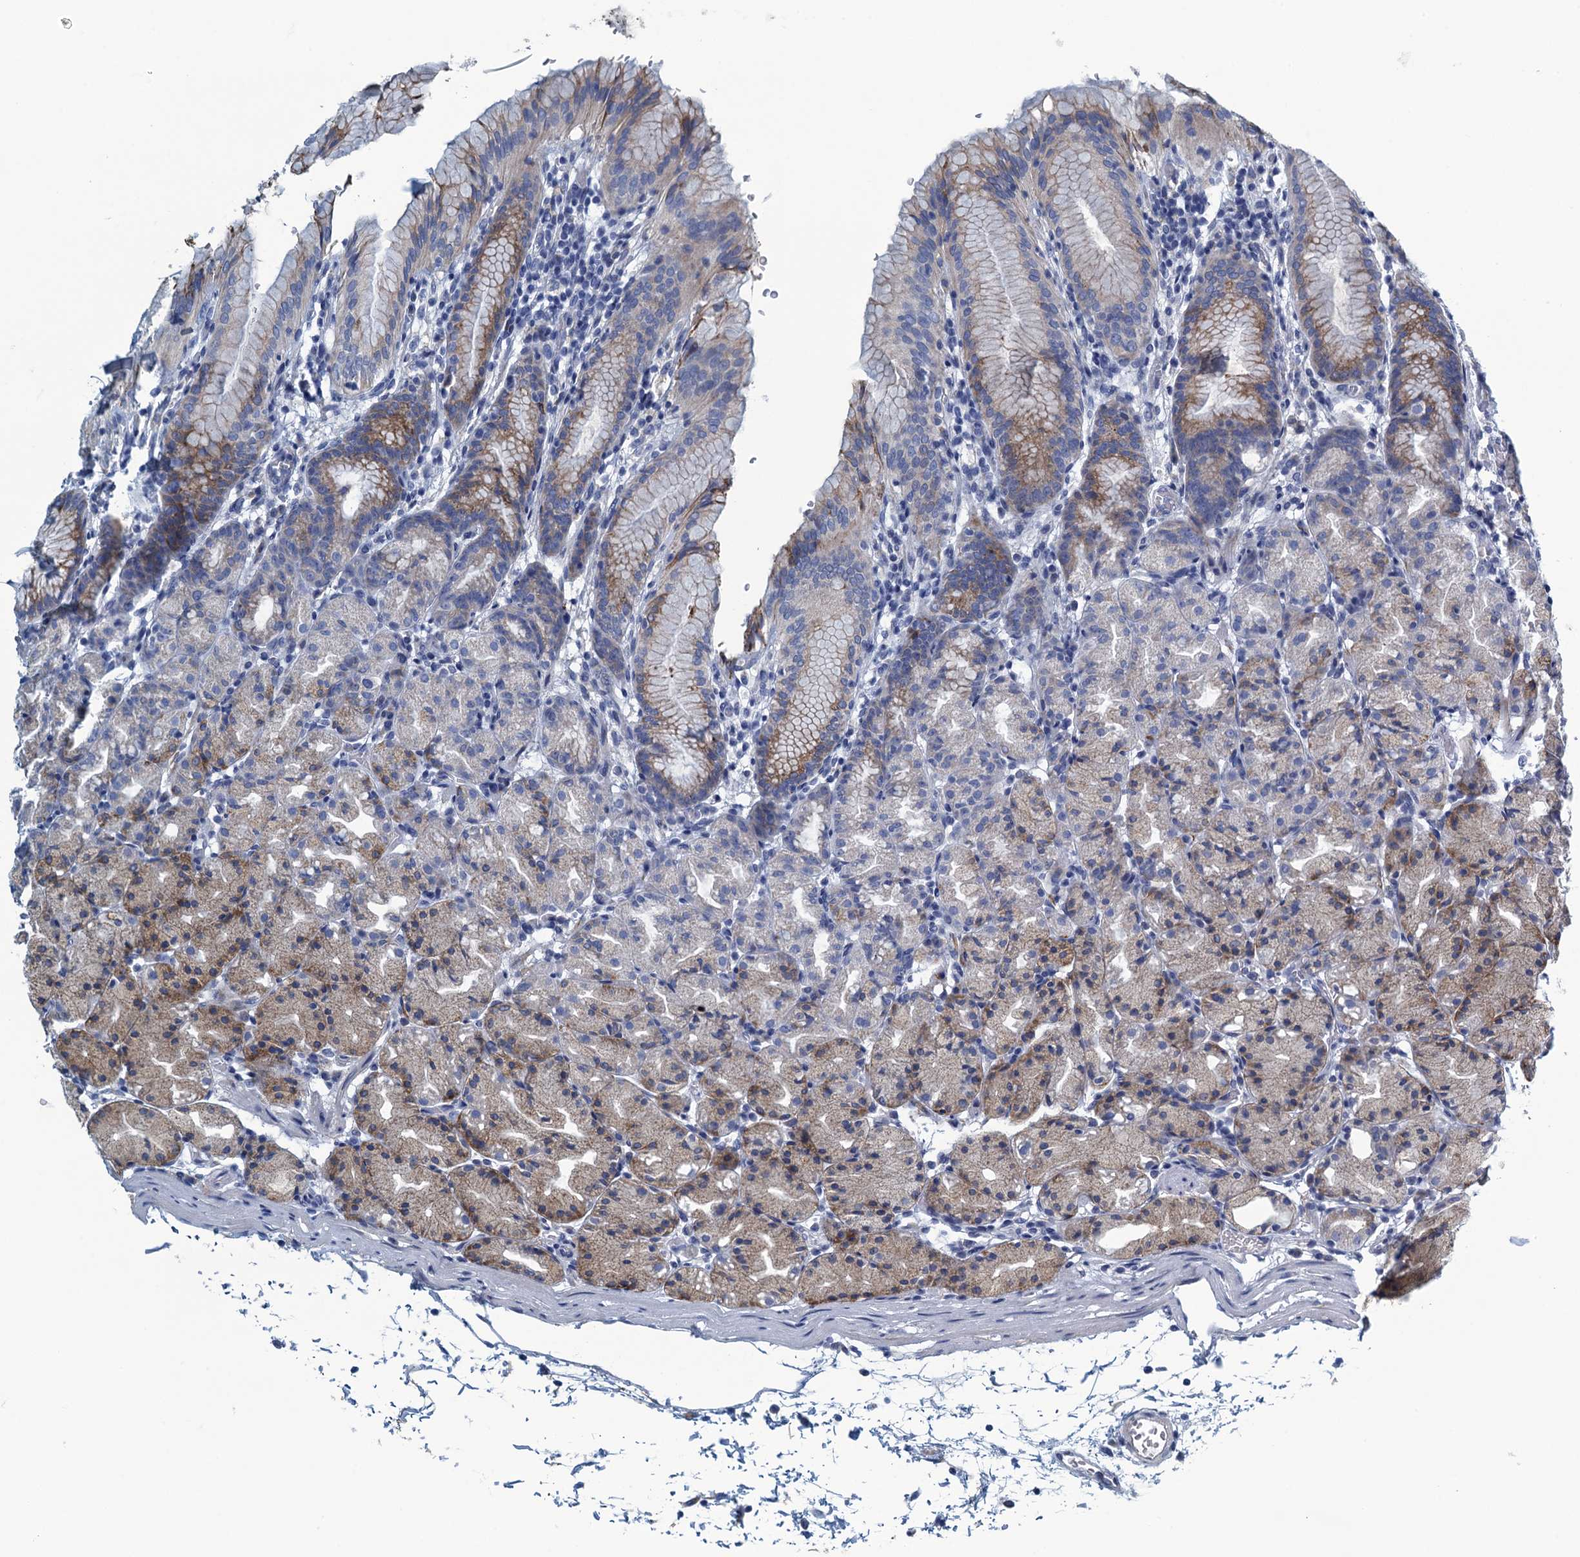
{"staining": {"intensity": "moderate", "quantity": "25%-75%", "location": "cytoplasmic/membranous"}, "tissue": "stomach", "cell_type": "Glandular cells", "image_type": "normal", "snomed": [{"axis": "morphology", "description": "Normal tissue, NOS"}, {"axis": "topography", "description": "Stomach, upper"}], "caption": "Moderate cytoplasmic/membranous protein positivity is present in approximately 25%-75% of glandular cells in stomach. Using DAB (3,3'-diaminobenzidine) (brown) and hematoxylin (blue) stains, captured at high magnification using brightfield microscopy.", "gene": "C10orf88", "patient": {"sex": "male", "age": 48}}